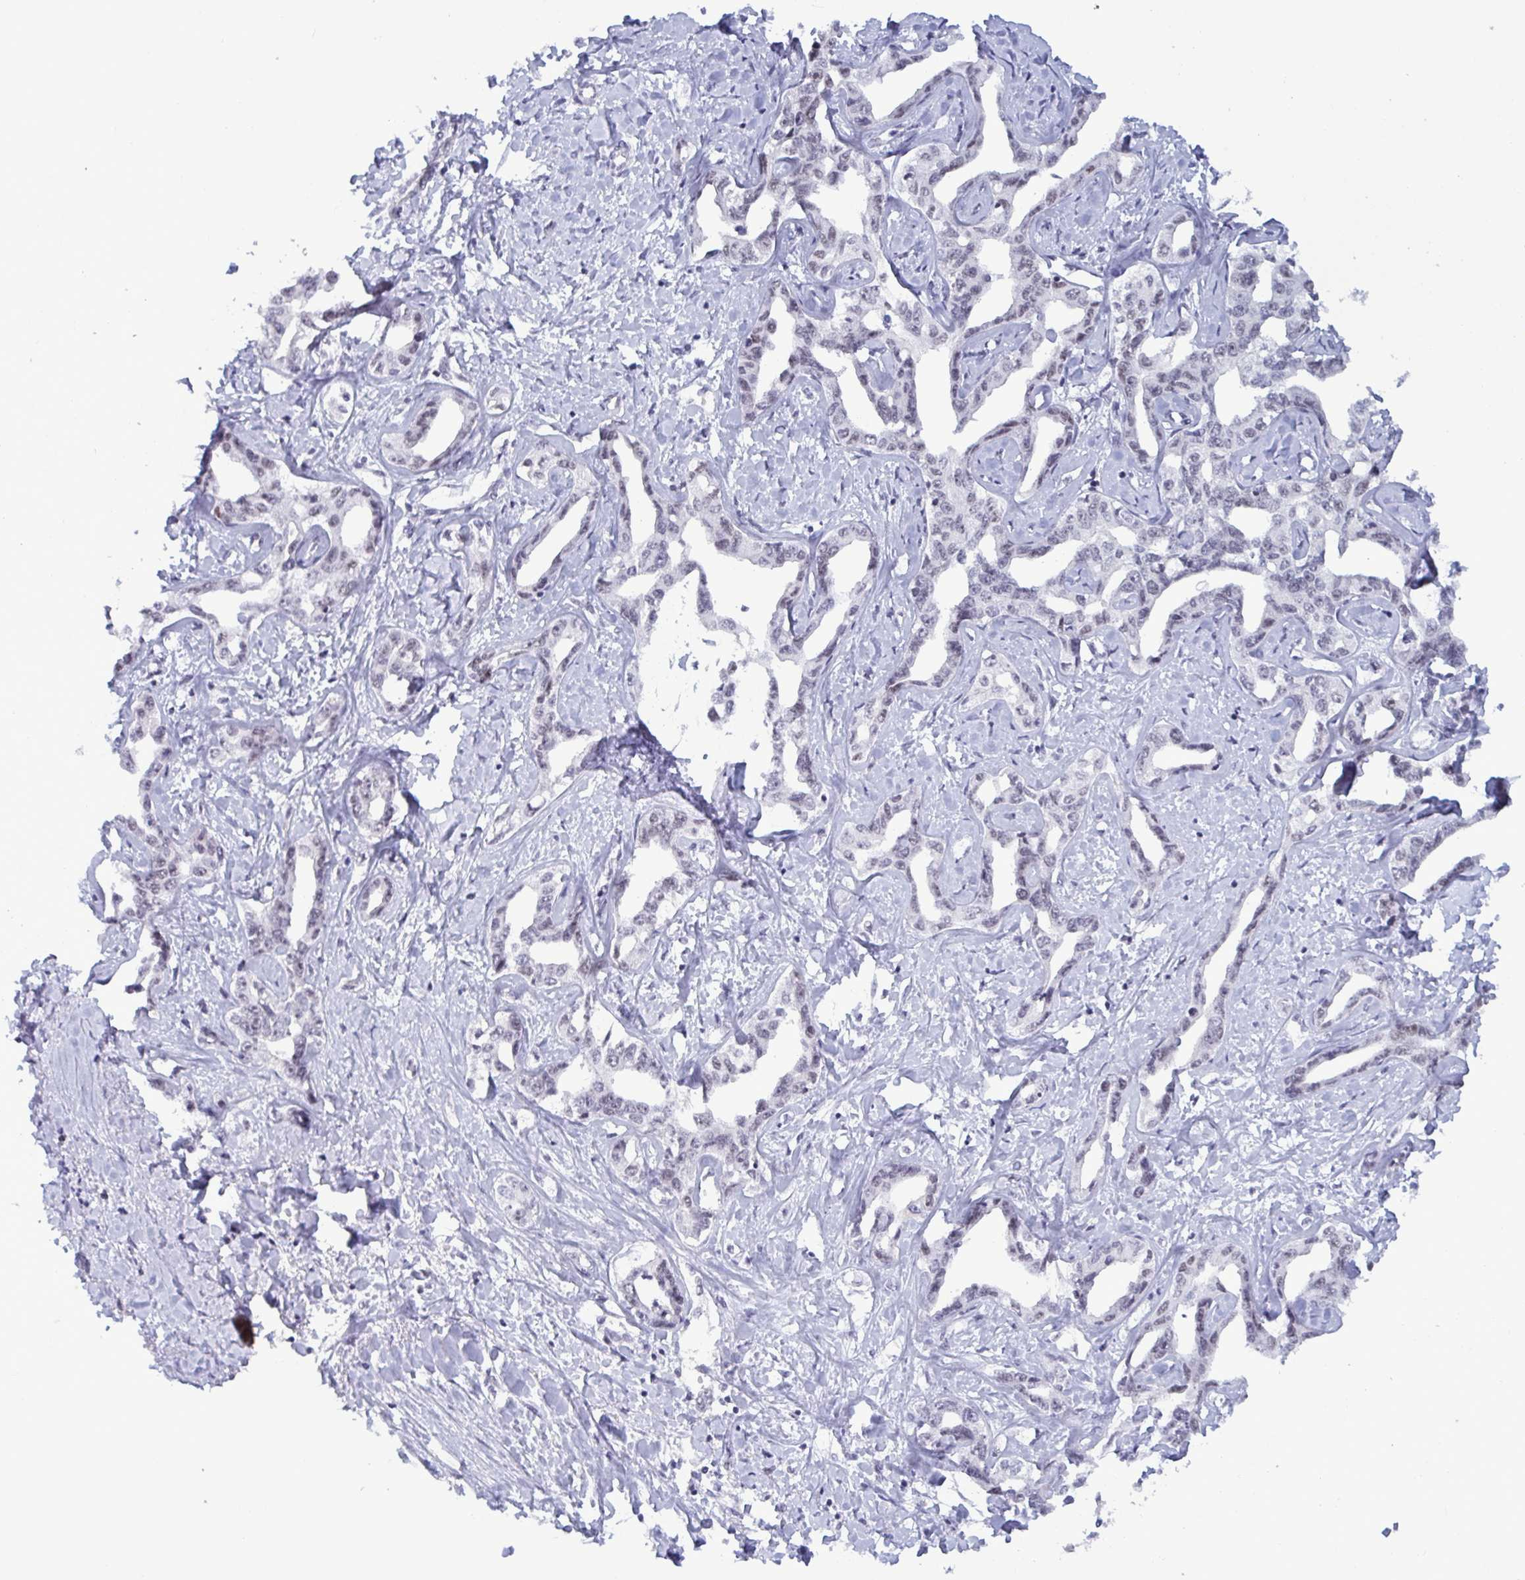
{"staining": {"intensity": "negative", "quantity": "none", "location": "none"}, "tissue": "liver cancer", "cell_type": "Tumor cells", "image_type": "cancer", "snomed": [{"axis": "morphology", "description": "Cholangiocarcinoma"}, {"axis": "topography", "description": "Liver"}], "caption": "This image is of liver cancer stained with immunohistochemistry to label a protein in brown with the nuclei are counter-stained blue. There is no positivity in tumor cells.", "gene": "PPP1R10", "patient": {"sex": "male", "age": 59}}